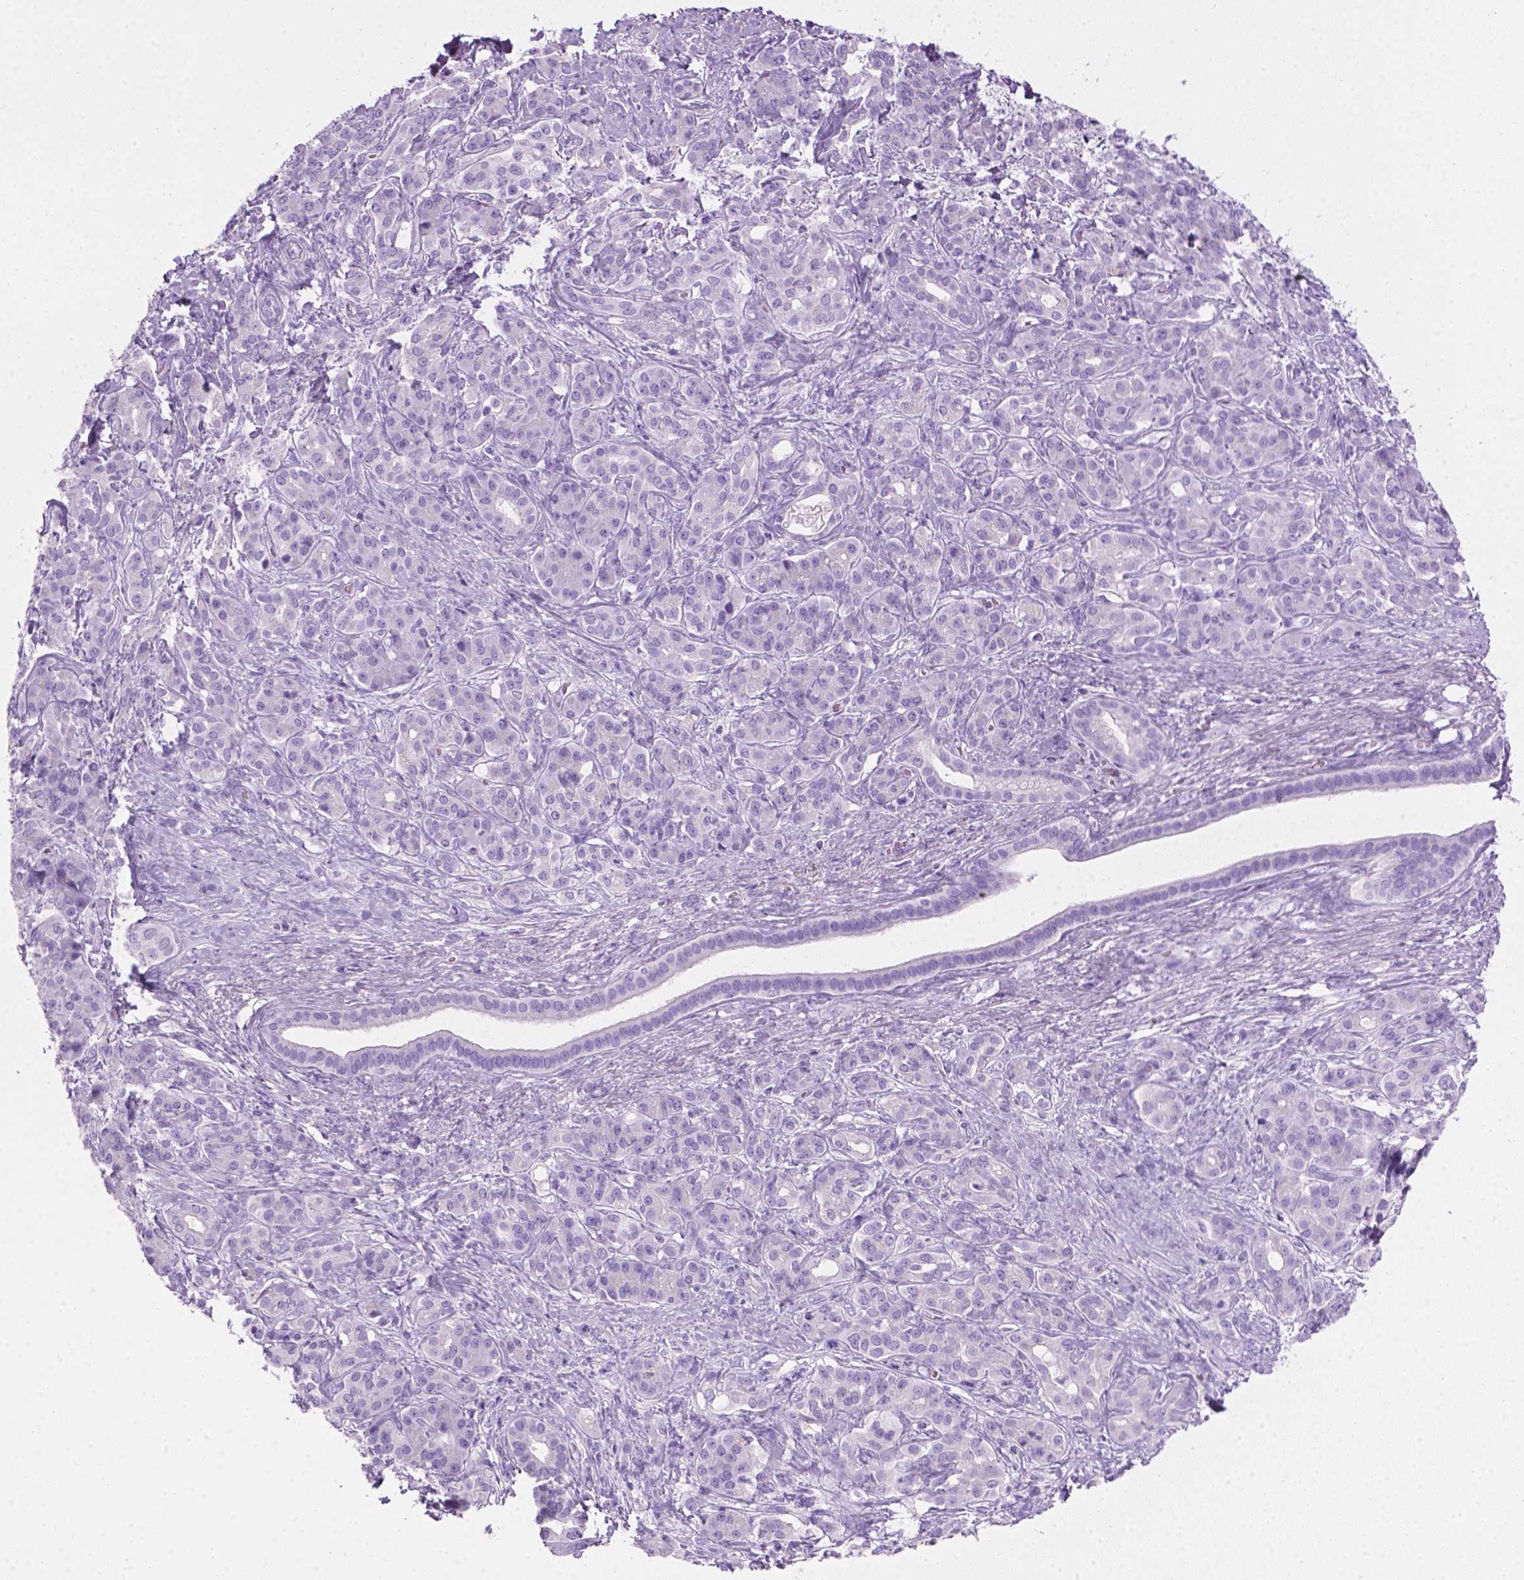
{"staining": {"intensity": "negative", "quantity": "none", "location": "none"}, "tissue": "pancreatic cancer", "cell_type": "Tumor cells", "image_type": "cancer", "snomed": [{"axis": "morphology", "description": "Normal tissue, NOS"}, {"axis": "morphology", "description": "Inflammation, NOS"}, {"axis": "morphology", "description": "Adenocarcinoma, NOS"}, {"axis": "topography", "description": "Pancreas"}], "caption": "High power microscopy histopathology image of an immunohistochemistry image of adenocarcinoma (pancreatic), revealing no significant staining in tumor cells.", "gene": "LELP1", "patient": {"sex": "male", "age": 57}}